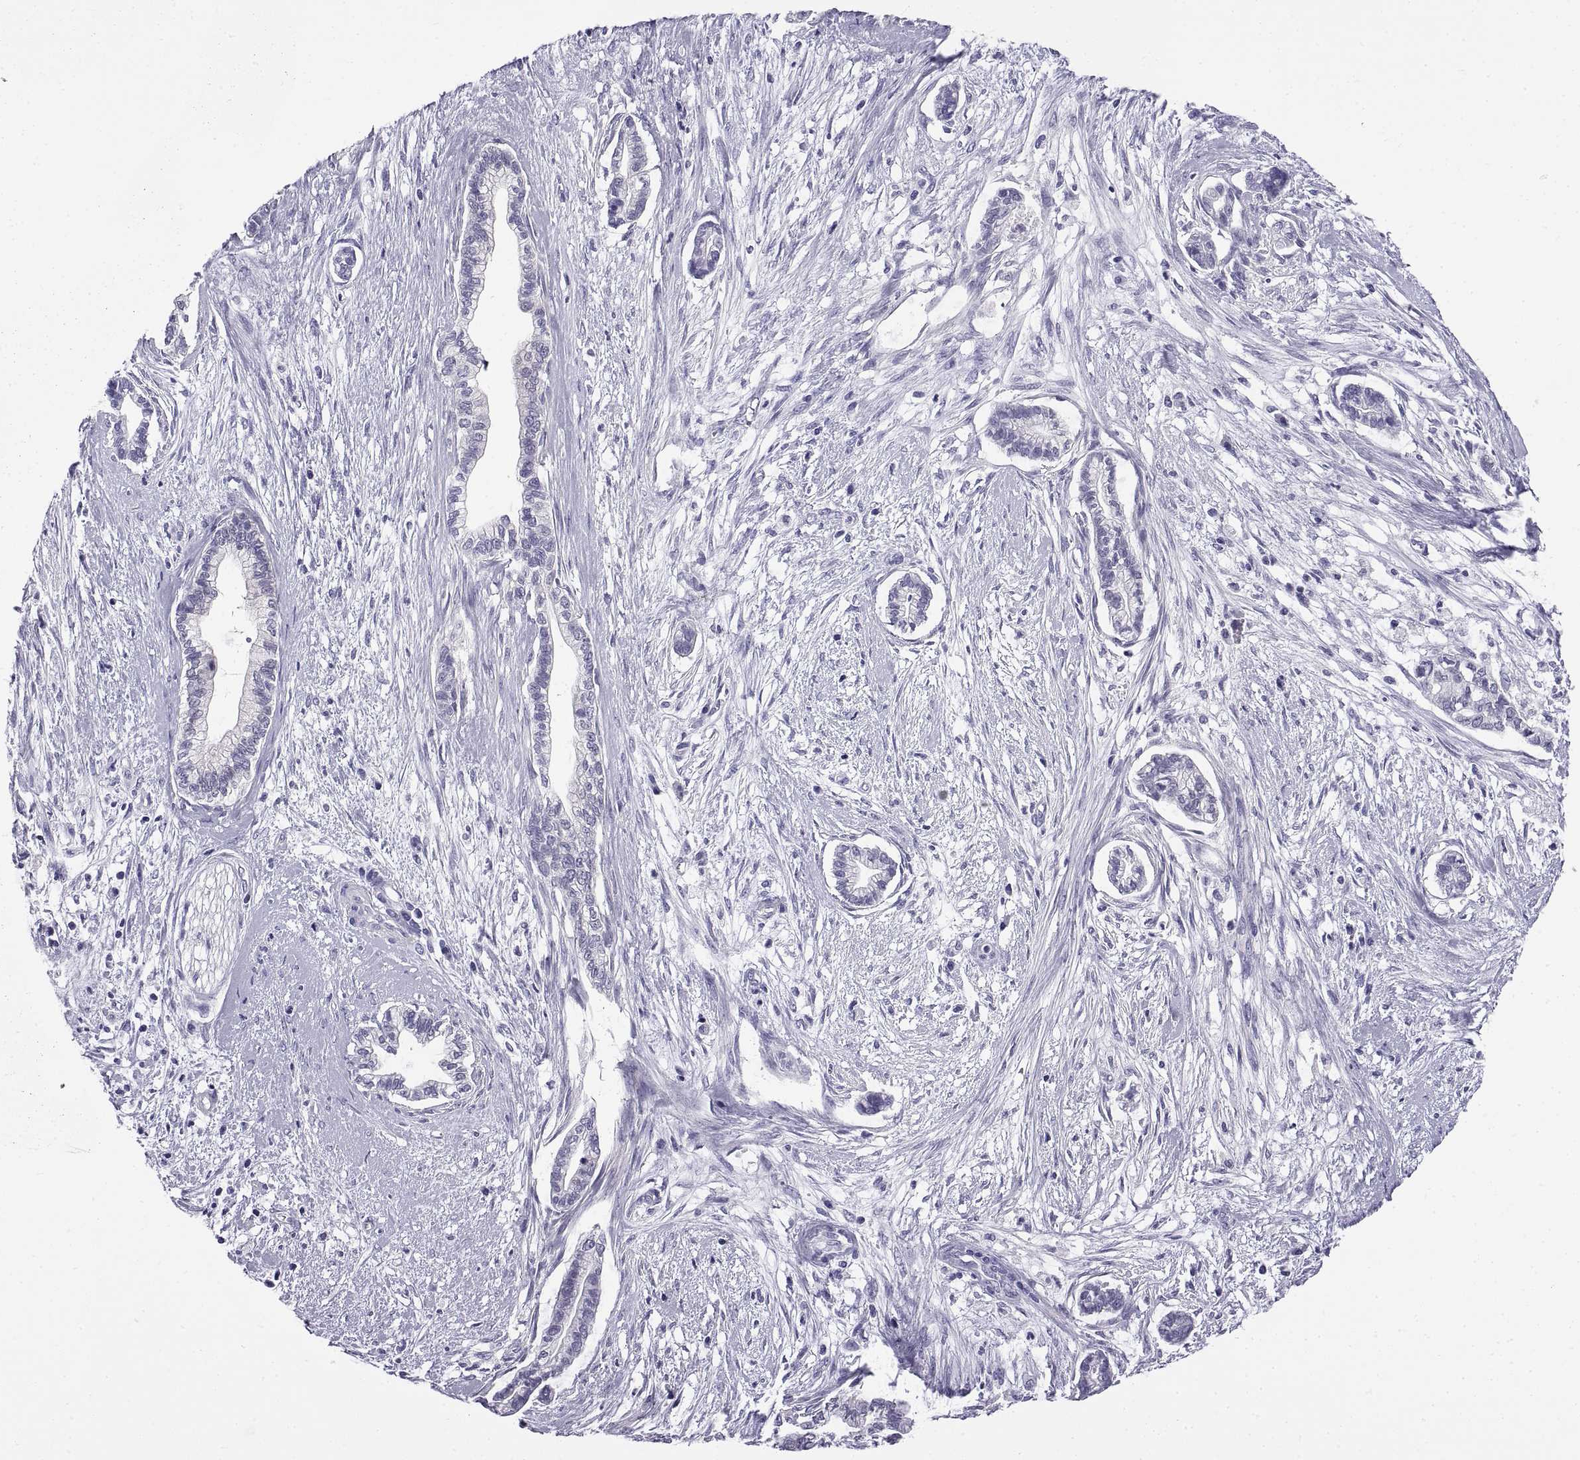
{"staining": {"intensity": "negative", "quantity": "none", "location": "none"}, "tissue": "cervical cancer", "cell_type": "Tumor cells", "image_type": "cancer", "snomed": [{"axis": "morphology", "description": "Adenocarcinoma, NOS"}, {"axis": "topography", "description": "Cervix"}], "caption": "The histopathology image reveals no significant staining in tumor cells of cervical cancer (adenocarcinoma). (DAB (3,3'-diaminobenzidine) immunohistochemistry visualized using brightfield microscopy, high magnification).", "gene": "SPDYE1", "patient": {"sex": "female", "age": 62}}